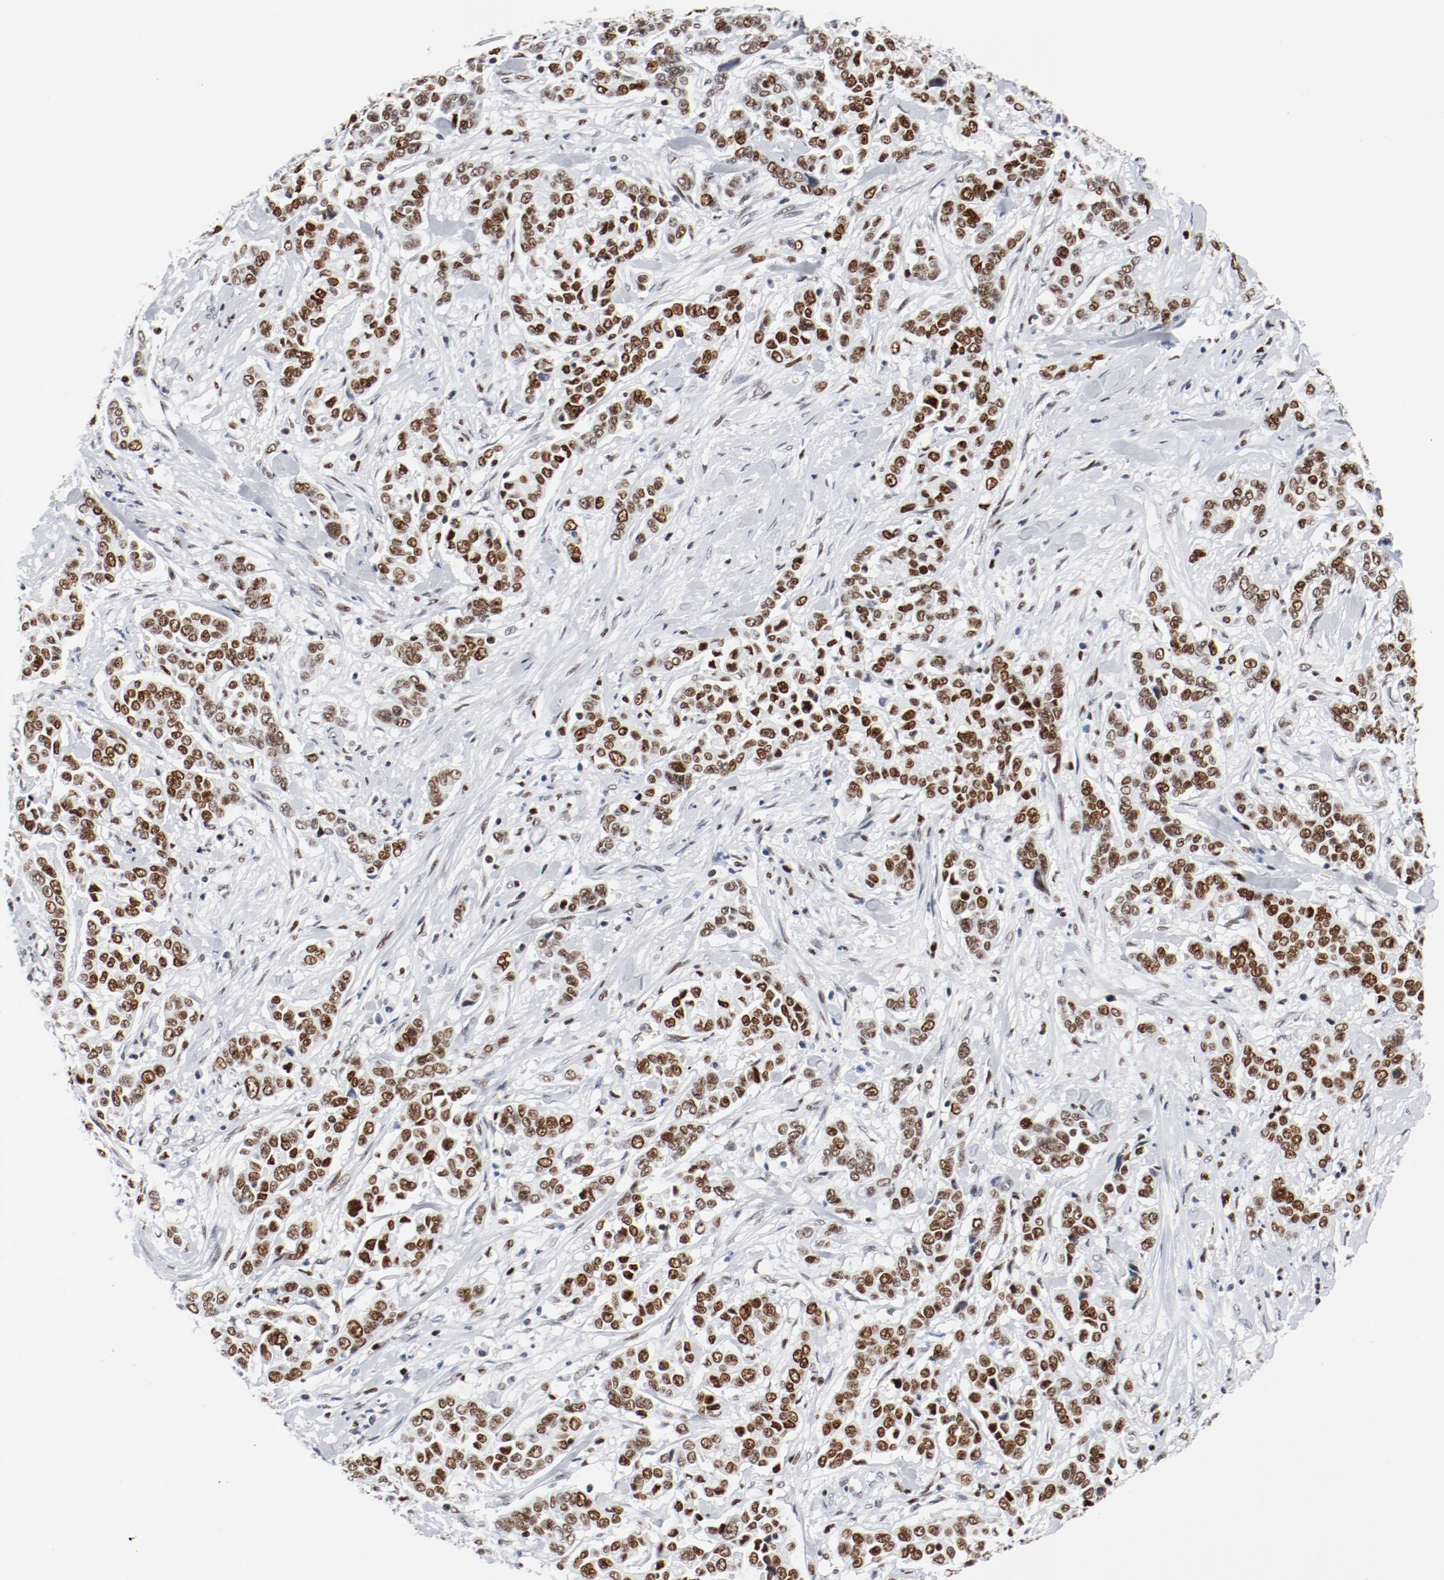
{"staining": {"intensity": "moderate", "quantity": ">75%", "location": "nuclear"}, "tissue": "pancreatic cancer", "cell_type": "Tumor cells", "image_type": "cancer", "snomed": [{"axis": "morphology", "description": "Adenocarcinoma, NOS"}, {"axis": "topography", "description": "Pancreas"}], "caption": "A histopathology image of human pancreatic cancer stained for a protein displays moderate nuclear brown staining in tumor cells. The staining is performed using DAB (3,3'-diaminobenzidine) brown chromogen to label protein expression. The nuclei are counter-stained blue using hematoxylin.", "gene": "POLD1", "patient": {"sex": "female", "age": 52}}